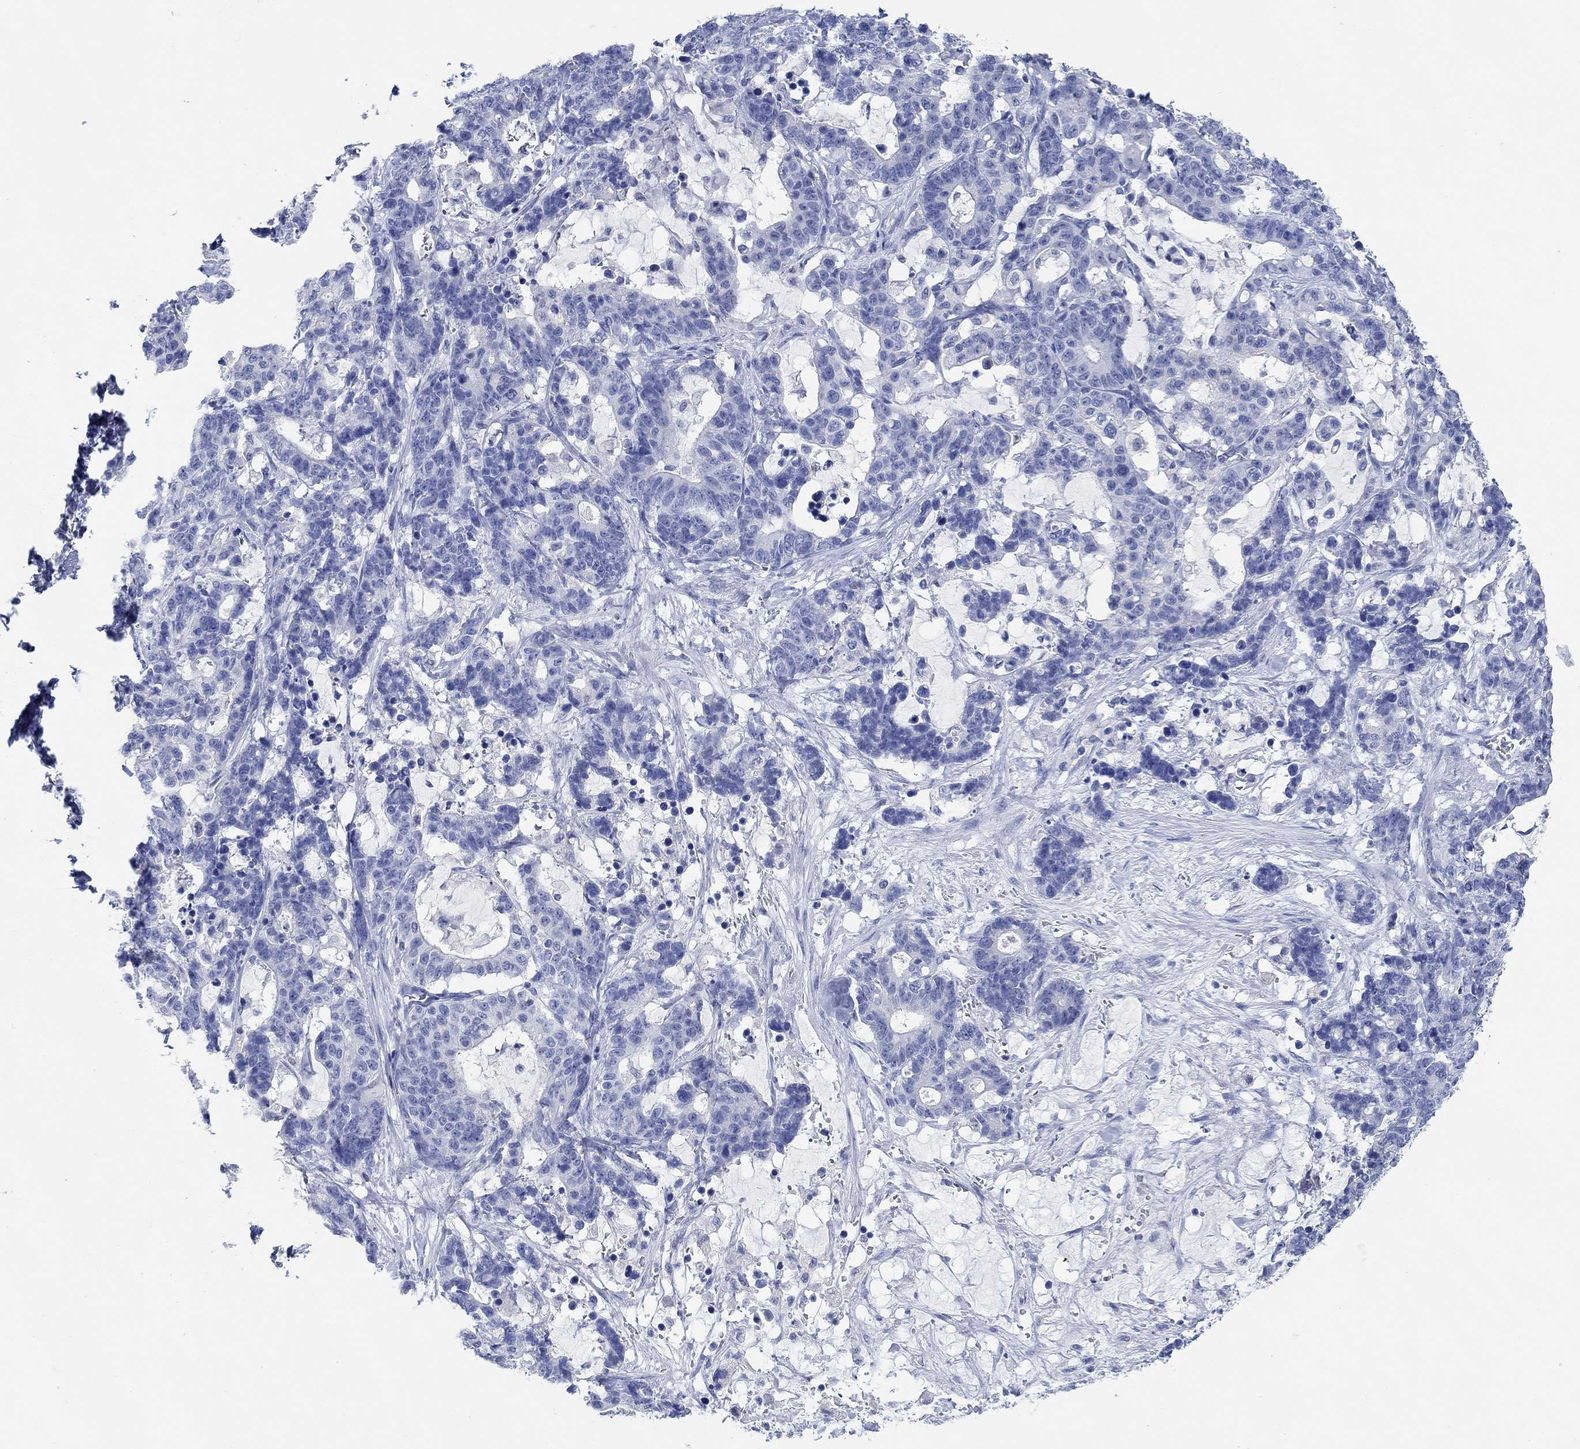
{"staining": {"intensity": "negative", "quantity": "none", "location": "none"}, "tissue": "stomach cancer", "cell_type": "Tumor cells", "image_type": "cancer", "snomed": [{"axis": "morphology", "description": "Normal tissue, NOS"}, {"axis": "morphology", "description": "Adenocarcinoma, NOS"}, {"axis": "topography", "description": "Stomach"}], "caption": "Tumor cells are negative for protein expression in human stomach adenocarcinoma.", "gene": "PPP1R17", "patient": {"sex": "female", "age": 64}}